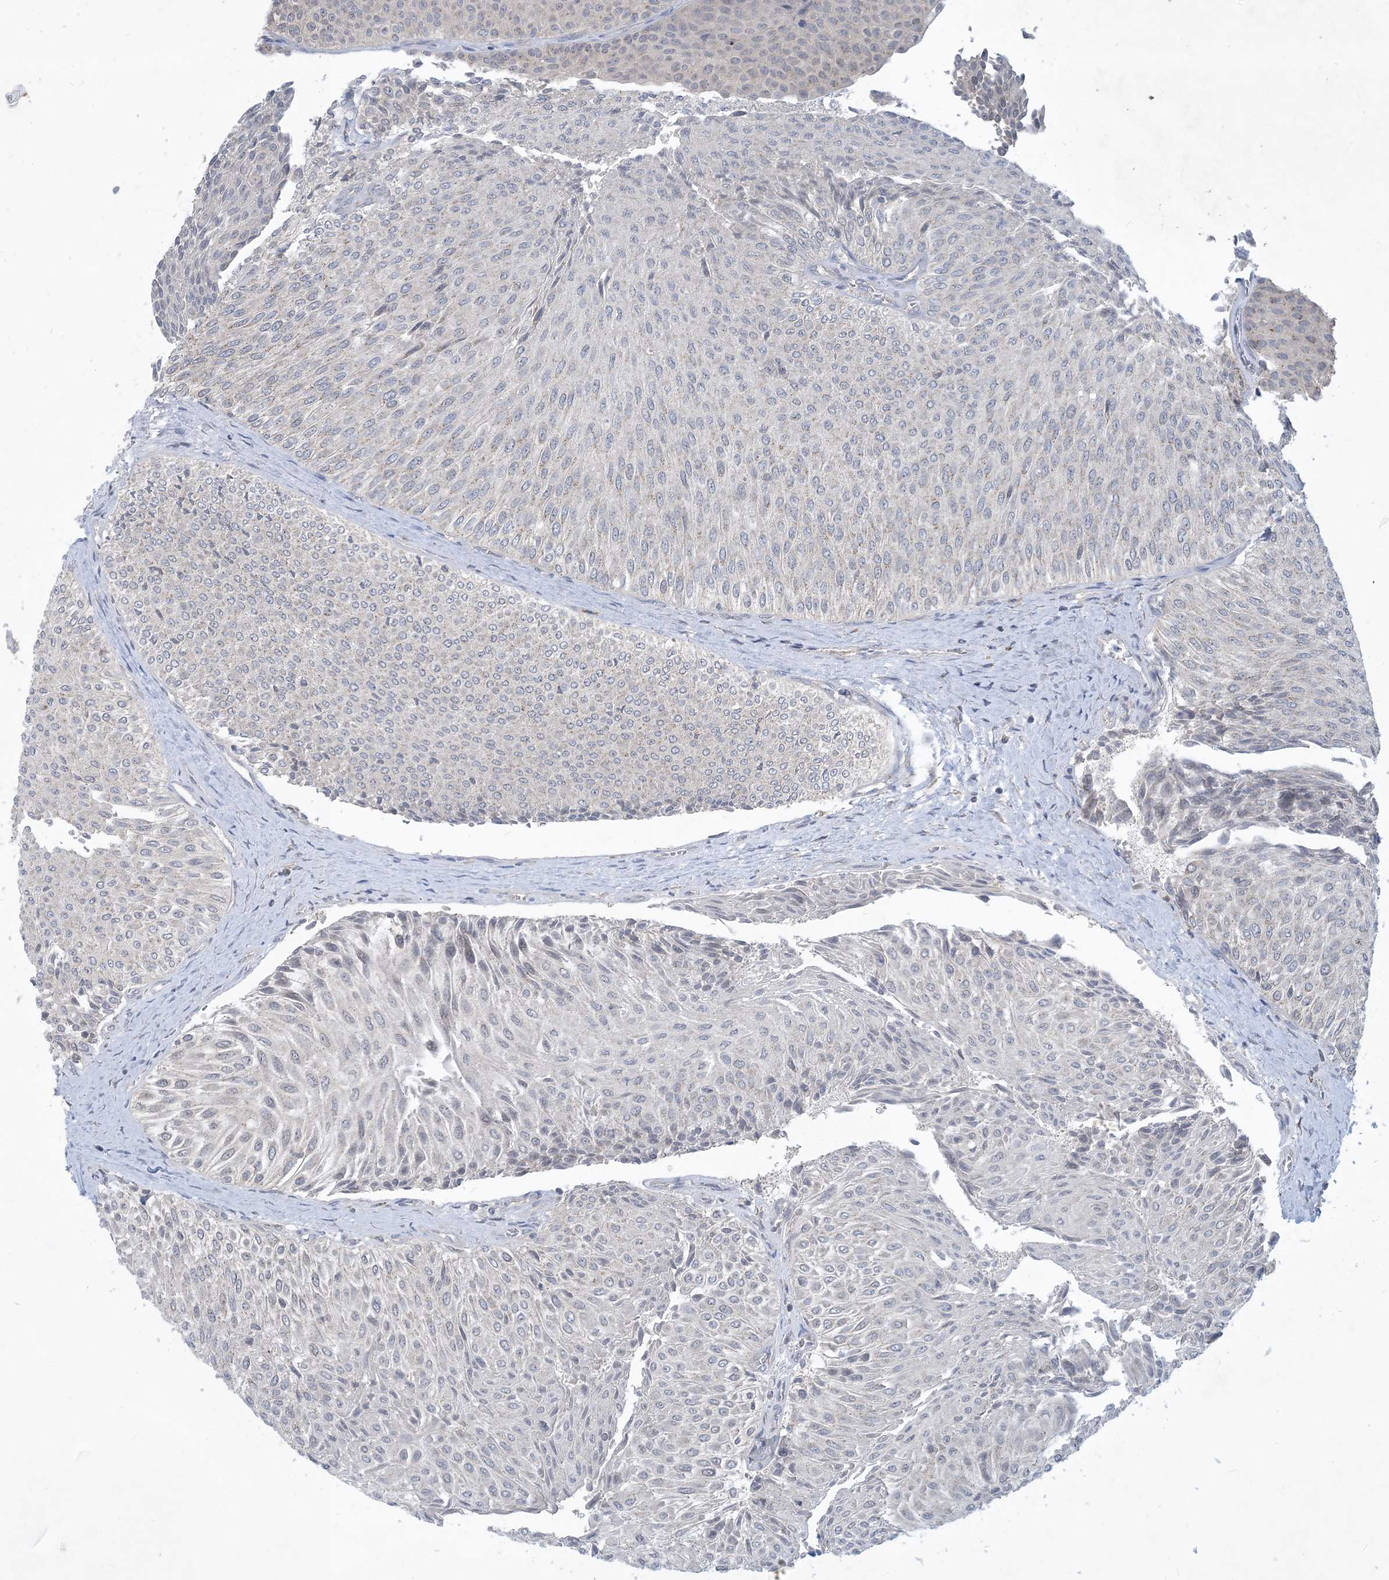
{"staining": {"intensity": "negative", "quantity": "none", "location": "none"}, "tissue": "urothelial cancer", "cell_type": "Tumor cells", "image_type": "cancer", "snomed": [{"axis": "morphology", "description": "Urothelial carcinoma, Low grade"}, {"axis": "topography", "description": "Urinary bladder"}], "caption": "The image displays no staining of tumor cells in low-grade urothelial carcinoma.", "gene": "CCDC14", "patient": {"sex": "male", "age": 78}}